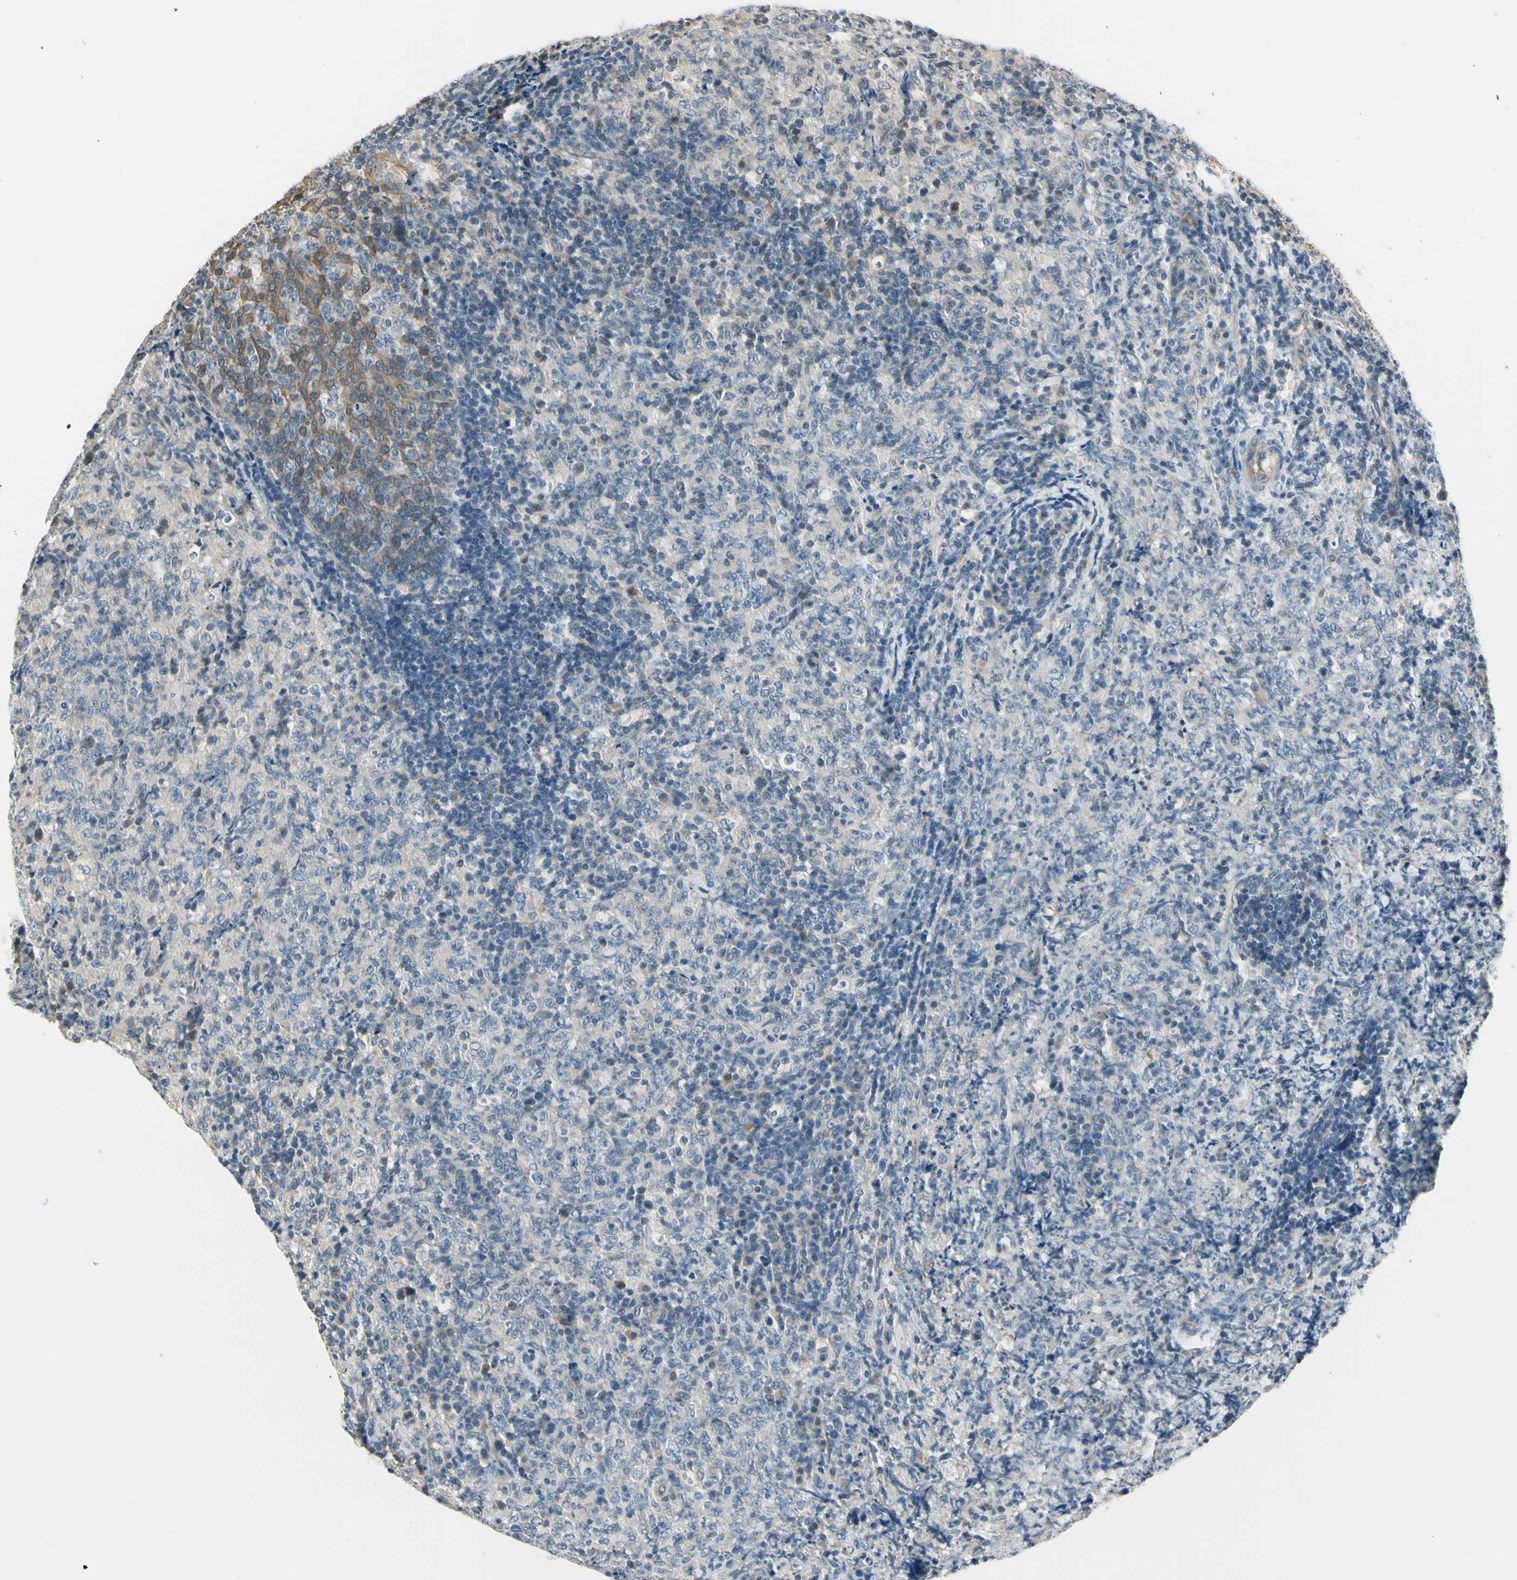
{"staining": {"intensity": "negative", "quantity": "none", "location": "none"}, "tissue": "lymphoma", "cell_type": "Tumor cells", "image_type": "cancer", "snomed": [{"axis": "morphology", "description": "Malignant lymphoma, non-Hodgkin's type, High grade"}, {"axis": "topography", "description": "Tonsil"}], "caption": "Histopathology image shows no significant protein staining in tumor cells of lymphoma.", "gene": "IGDCC4", "patient": {"sex": "female", "age": 36}}